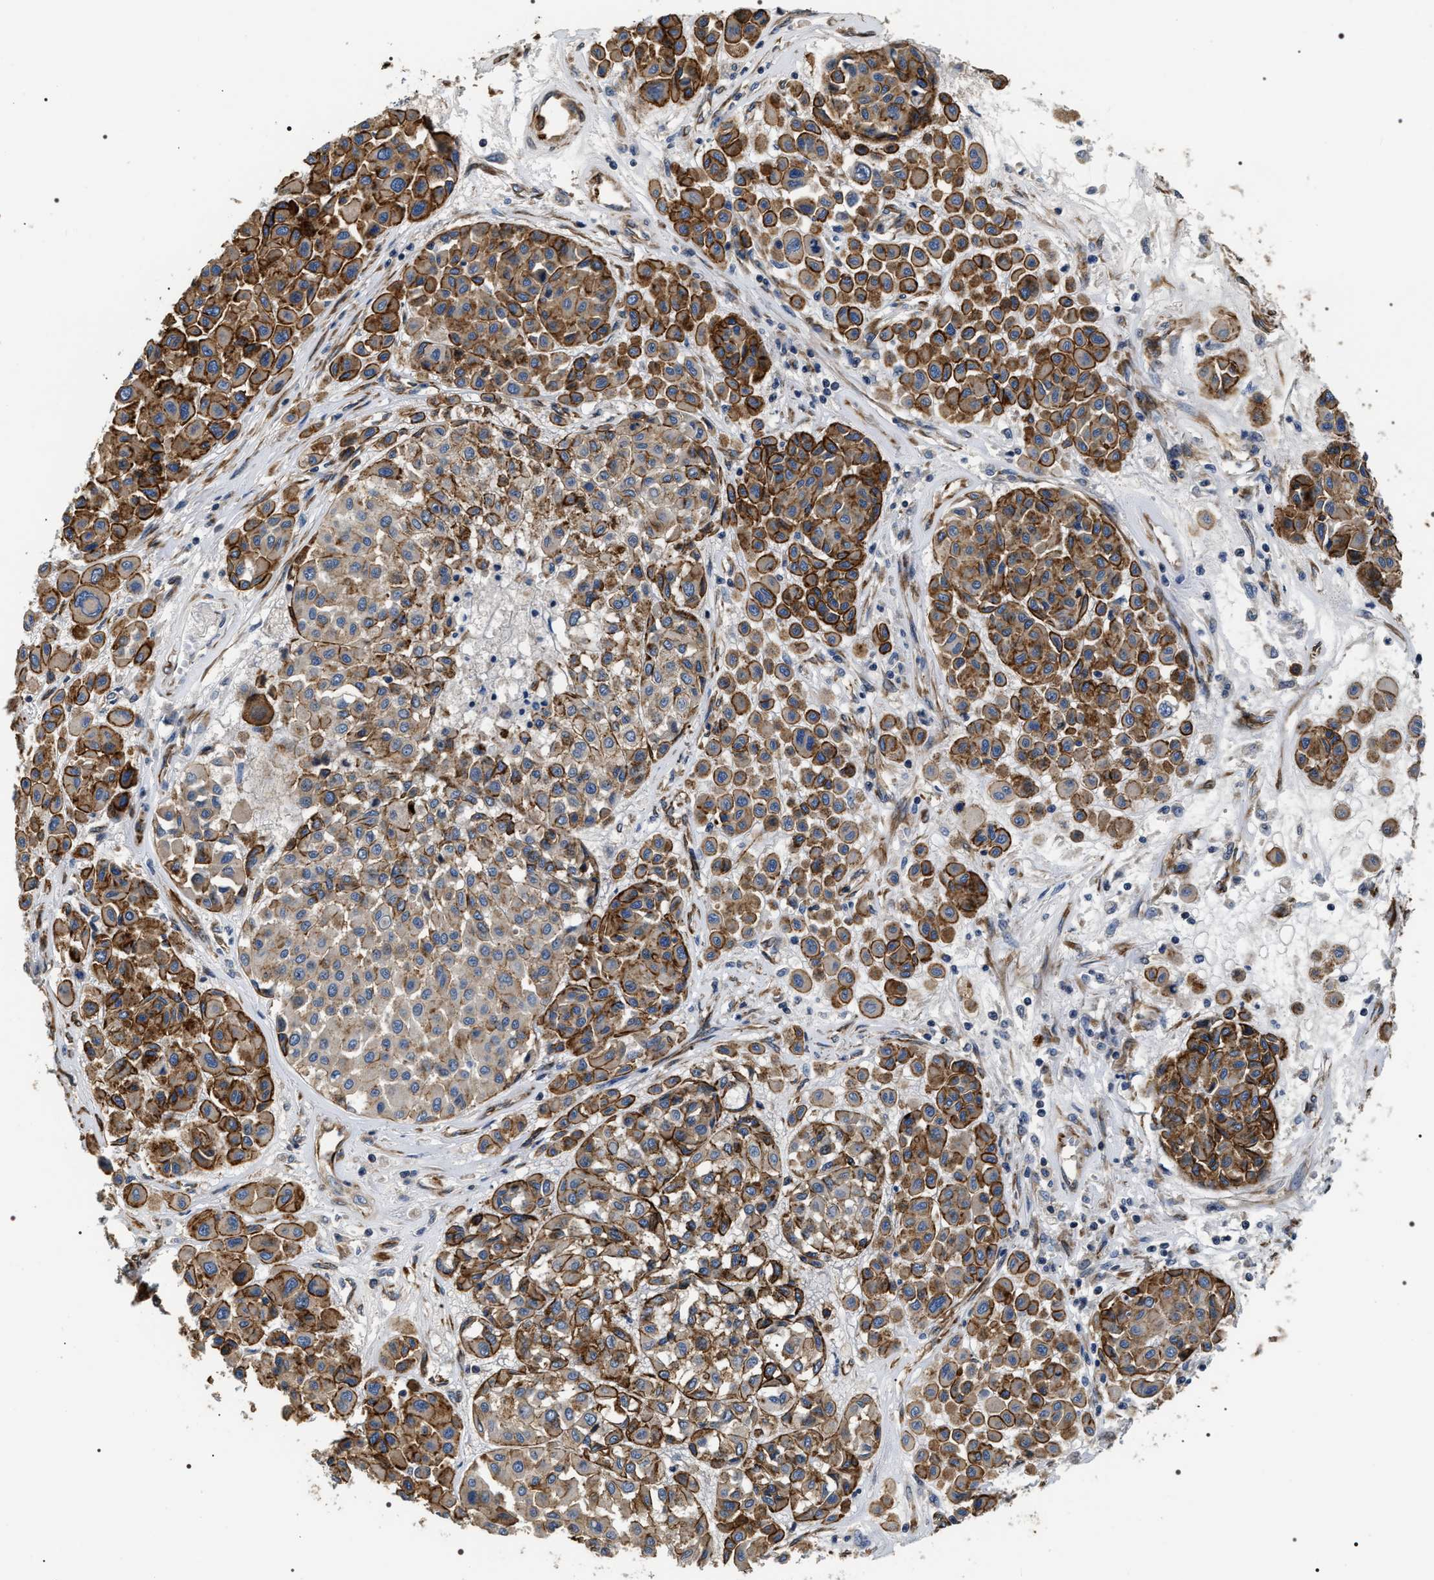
{"staining": {"intensity": "moderate", "quantity": "25%-75%", "location": "cytoplasmic/membranous"}, "tissue": "melanoma", "cell_type": "Tumor cells", "image_type": "cancer", "snomed": [{"axis": "morphology", "description": "Malignant melanoma, Metastatic site"}, {"axis": "topography", "description": "Soft tissue"}], "caption": "This is an image of immunohistochemistry staining of malignant melanoma (metastatic site), which shows moderate expression in the cytoplasmic/membranous of tumor cells.", "gene": "ZC3HAV1L", "patient": {"sex": "male", "age": 41}}